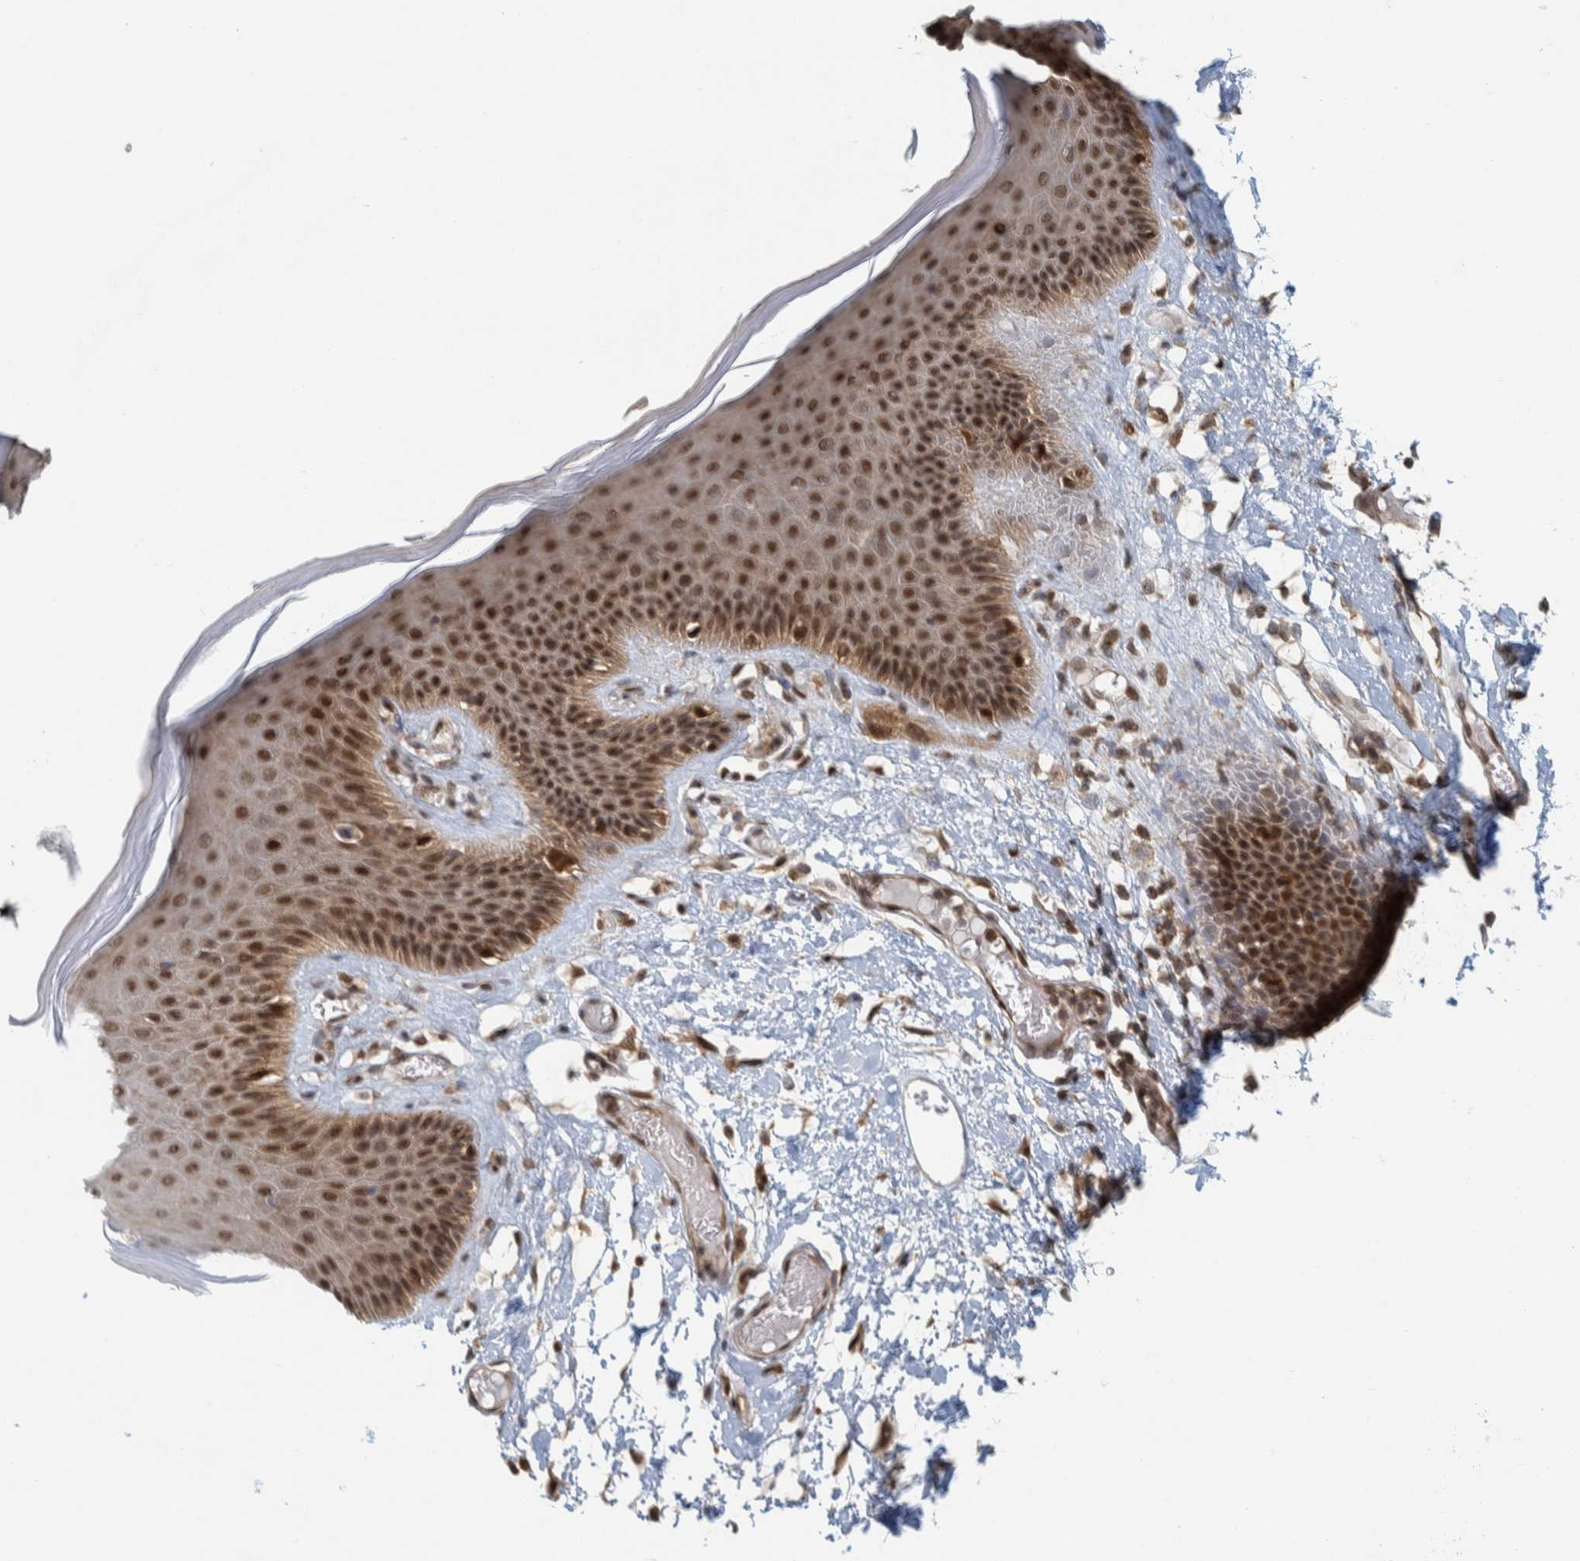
{"staining": {"intensity": "strong", "quantity": ">75%", "location": "nuclear"}, "tissue": "skin", "cell_type": "Epidermal cells", "image_type": "normal", "snomed": [{"axis": "morphology", "description": "Normal tissue, NOS"}, {"axis": "topography", "description": "Vulva"}], "caption": "Immunohistochemistry (IHC) histopathology image of unremarkable skin: human skin stained using immunohistochemistry (IHC) displays high levels of strong protein expression localized specifically in the nuclear of epidermal cells, appearing as a nuclear brown color.", "gene": "COPS3", "patient": {"sex": "female", "age": 73}}